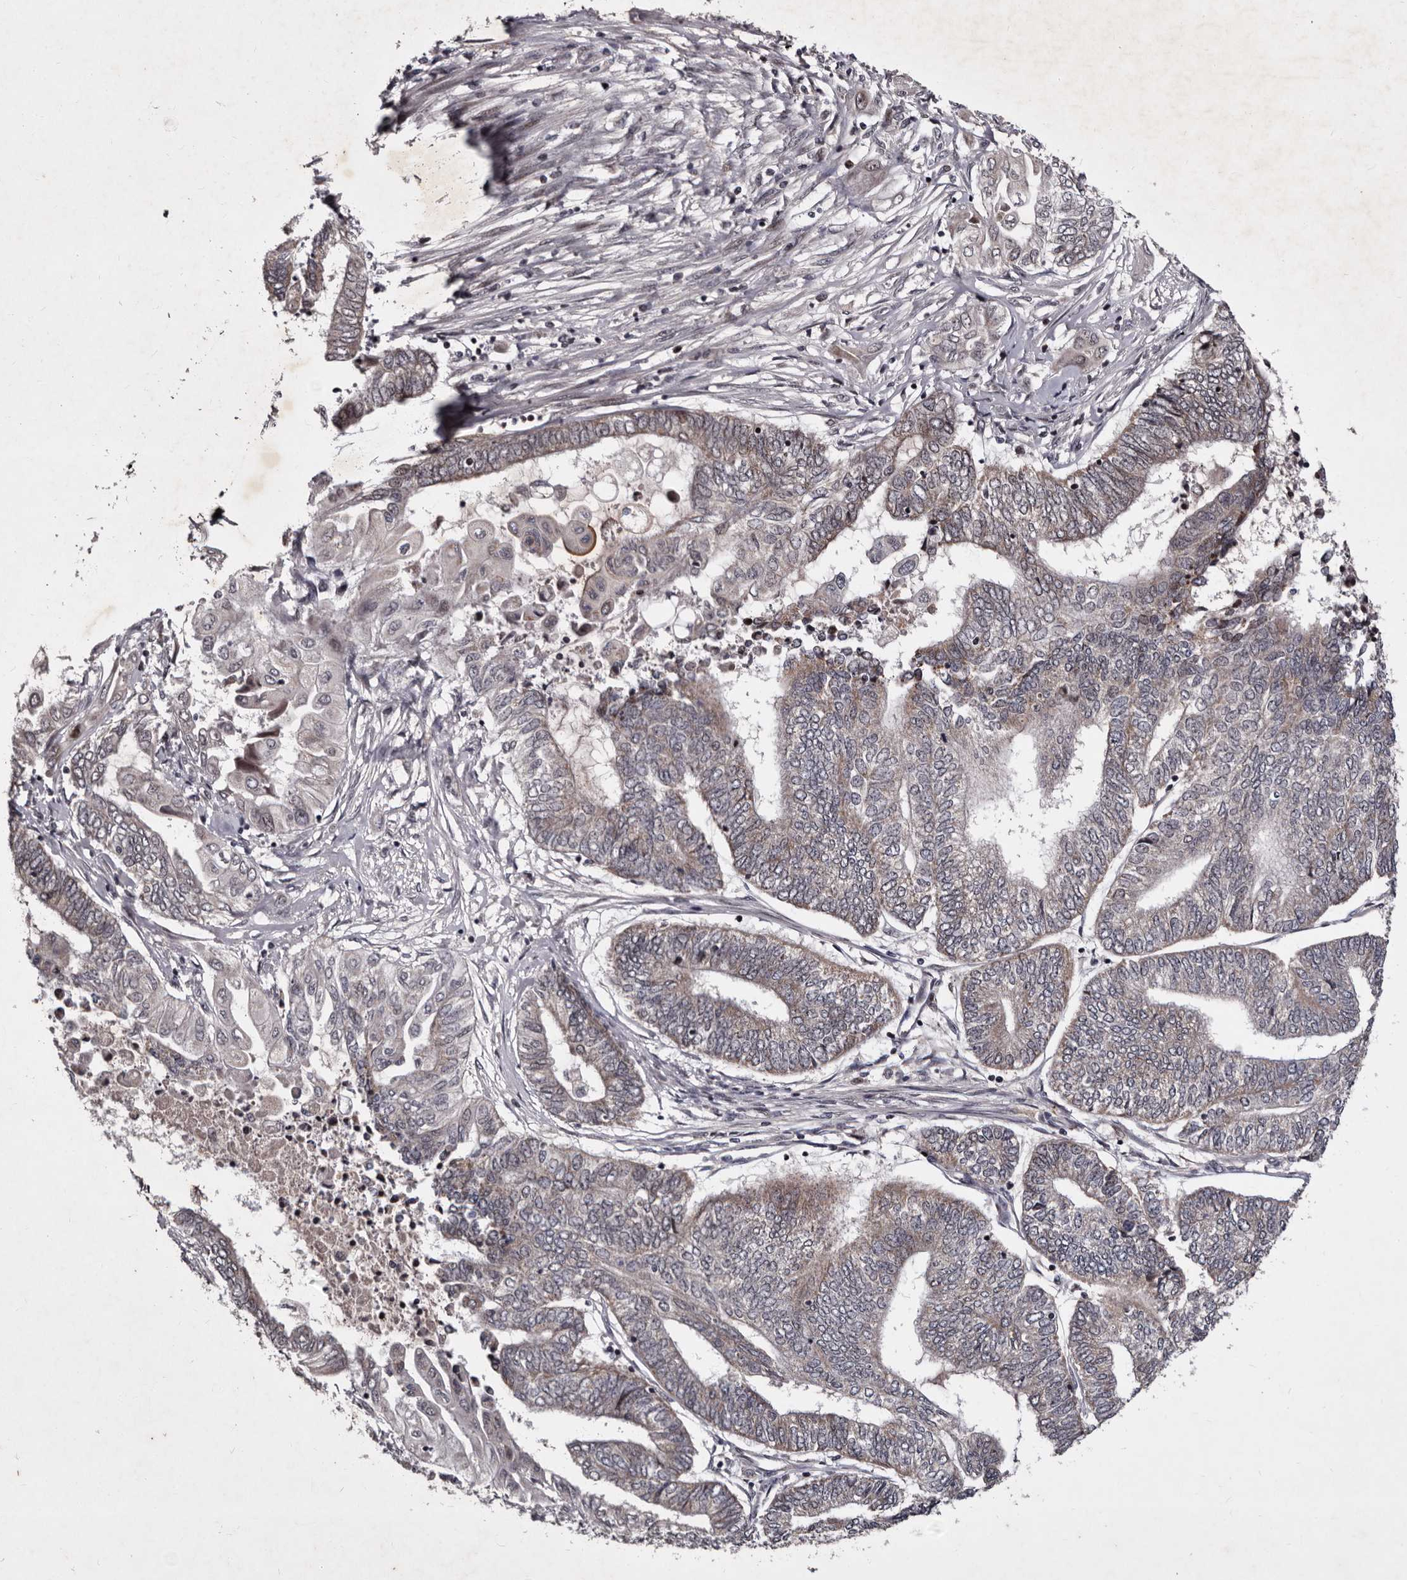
{"staining": {"intensity": "weak", "quantity": "<25%", "location": "cytoplasmic/membranous"}, "tissue": "endometrial cancer", "cell_type": "Tumor cells", "image_type": "cancer", "snomed": [{"axis": "morphology", "description": "Adenocarcinoma, NOS"}, {"axis": "topography", "description": "Uterus"}, {"axis": "topography", "description": "Endometrium"}], "caption": "Endometrial adenocarcinoma was stained to show a protein in brown. There is no significant staining in tumor cells. (Stains: DAB (3,3'-diaminobenzidine) immunohistochemistry with hematoxylin counter stain, Microscopy: brightfield microscopy at high magnification).", "gene": "TNKS", "patient": {"sex": "female", "age": 70}}